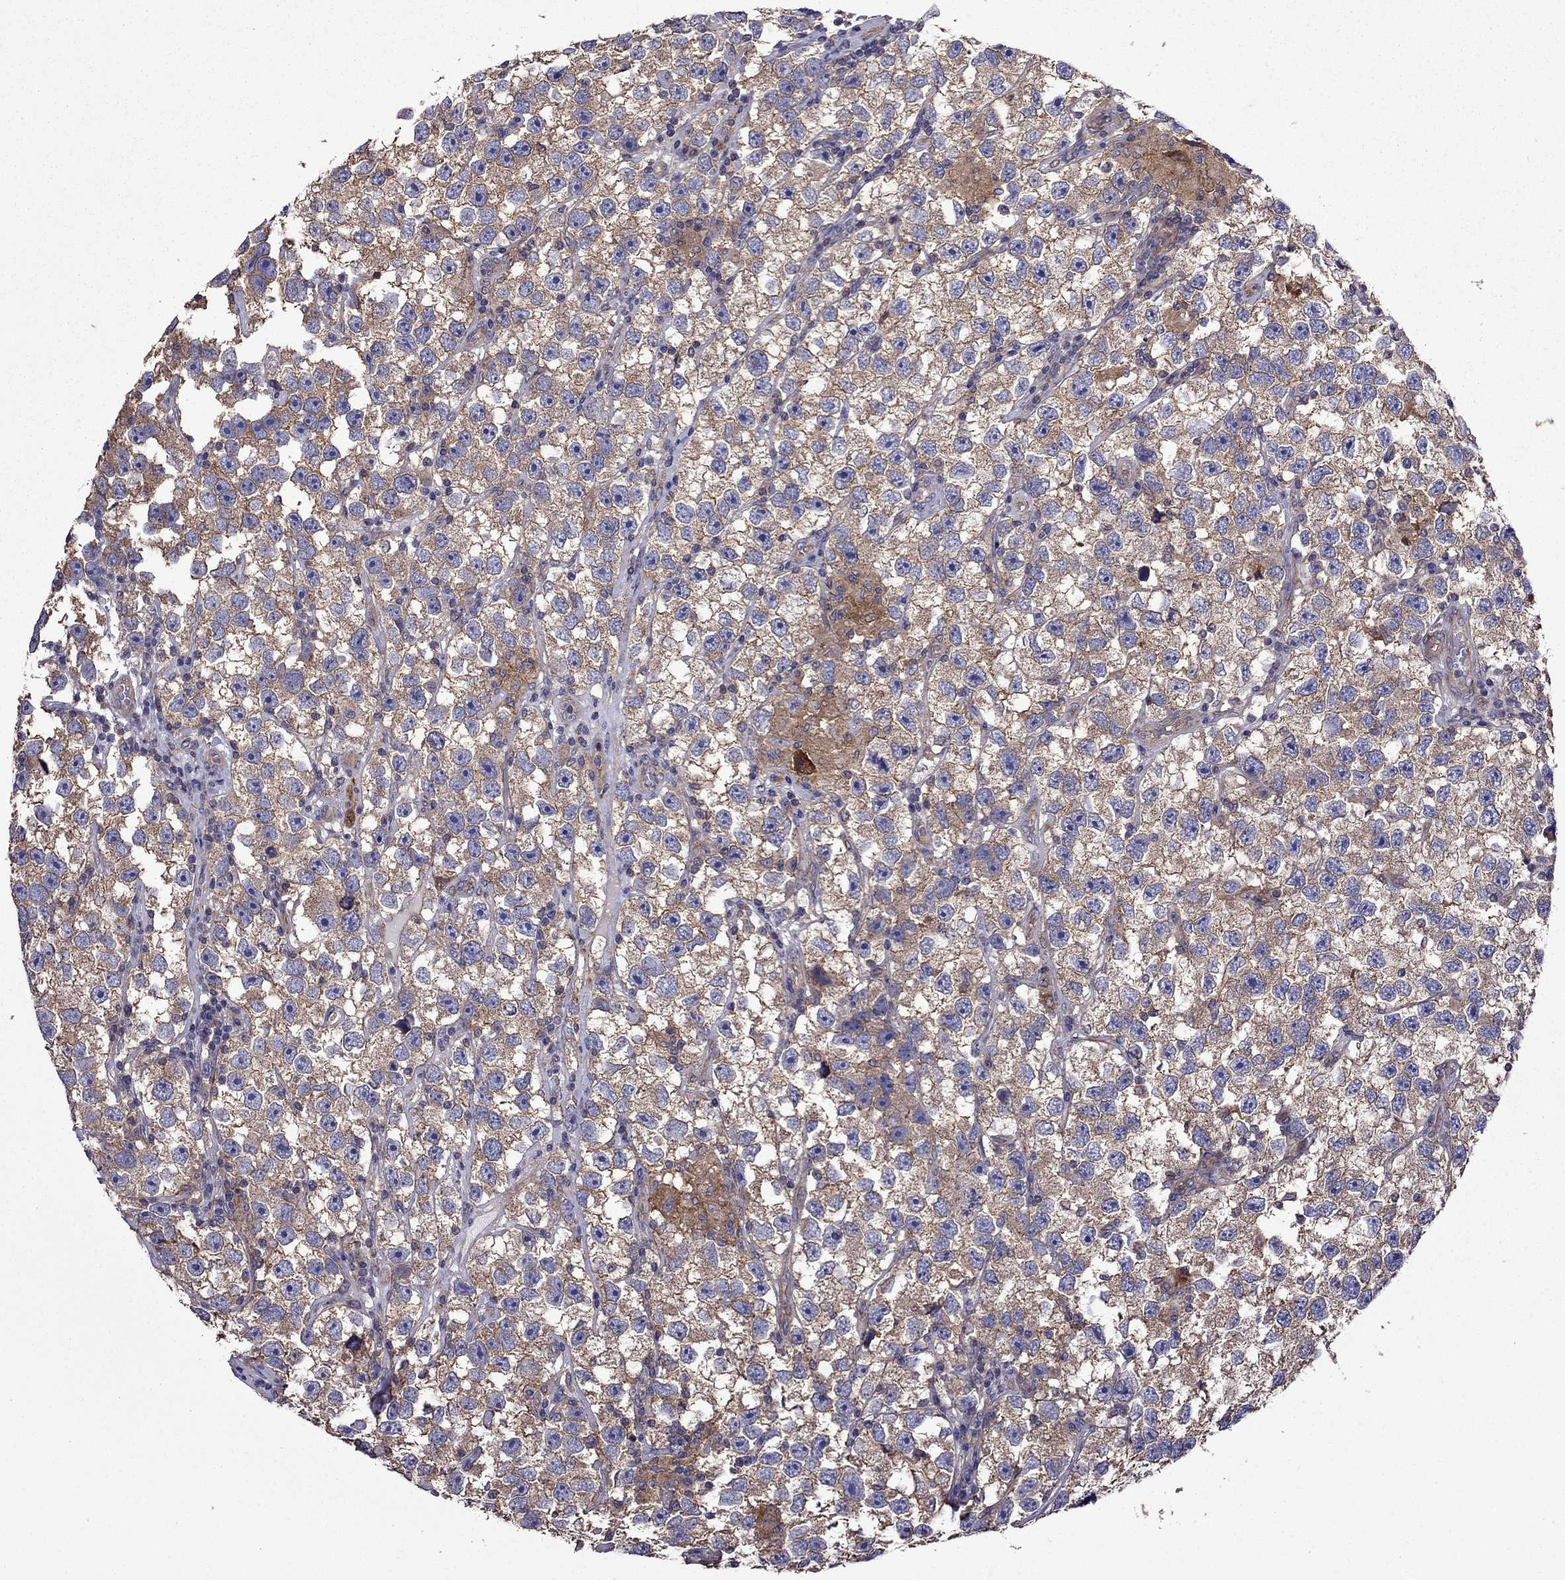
{"staining": {"intensity": "moderate", "quantity": ">75%", "location": "cytoplasmic/membranous"}, "tissue": "testis cancer", "cell_type": "Tumor cells", "image_type": "cancer", "snomed": [{"axis": "morphology", "description": "Seminoma, NOS"}, {"axis": "topography", "description": "Testis"}], "caption": "Immunohistochemical staining of human testis cancer (seminoma) shows moderate cytoplasmic/membranous protein staining in about >75% of tumor cells.", "gene": "ITGB1", "patient": {"sex": "male", "age": 26}}